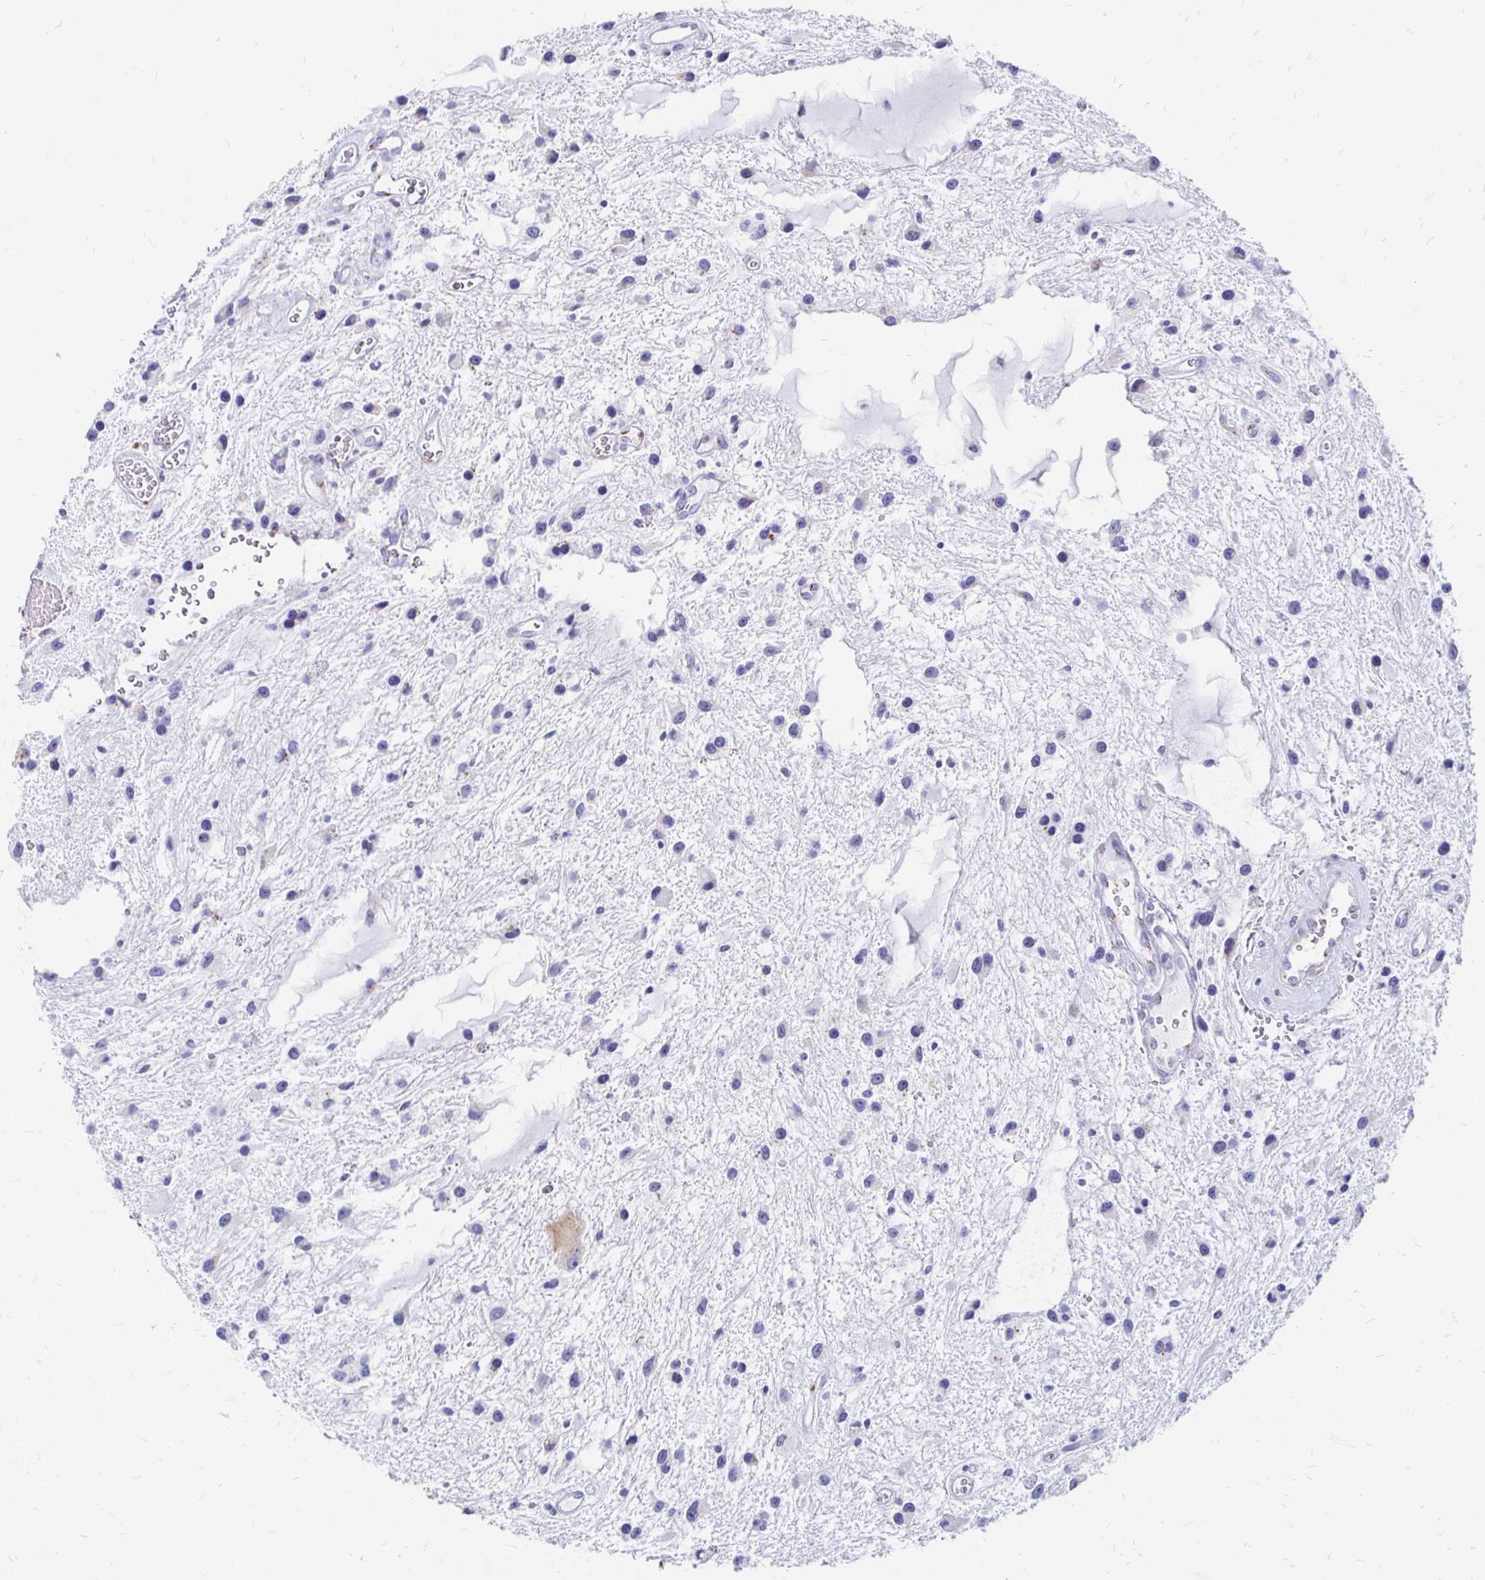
{"staining": {"intensity": "negative", "quantity": "none", "location": "none"}, "tissue": "glioma", "cell_type": "Tumor cells", "image_type": "cancer", "snomed": [{"axis": "morphology", "description": "Glioma, malignant, Low grade"}, {"axis": "topography", "description": "Cerebellum"}], "caption": "Immunohistochemical staining of malignant glioma (low-grade) exhibits no significant positivity in tumor cells.", "gene": "PAGE4", "patient": {"sex": "female", "age": 14}}